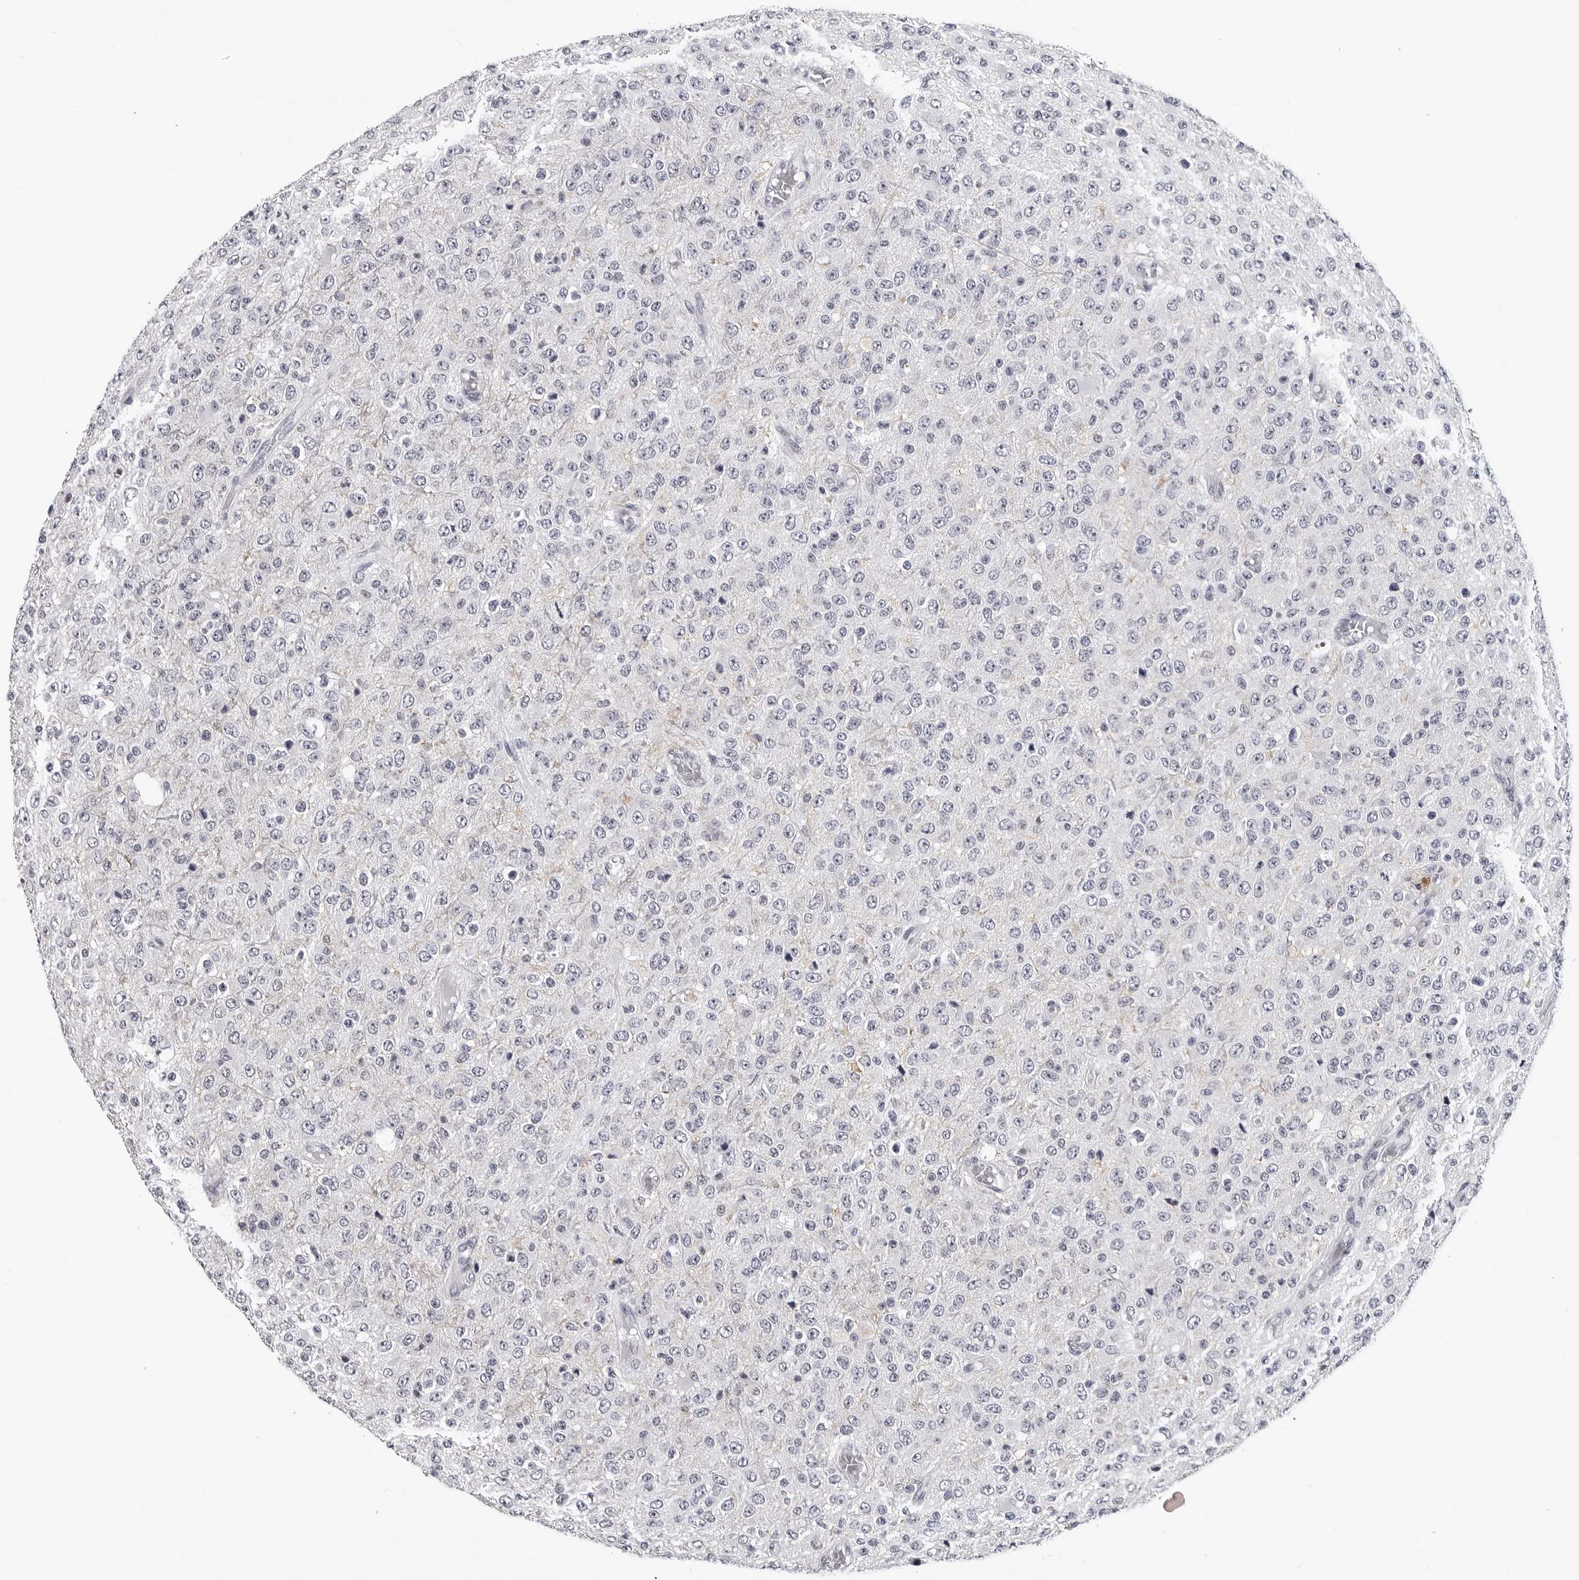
{"staining": {"intensity": "negative", "quantity": "none", "location": "none"}, "tissue": "glioma", "cell_type": "Tumor cells", "image_type": "cancer", "snomed": [{"axis": "morphology", "description": "Glioma, malignant, High grade"}, {"axis": "topography", "description": "pancreas cauda"}], "caption": "Tumor cells show no significant protein positivity in glioma.", "gene": "GNL2", "patient": {"sex": "male", "age": 60}}